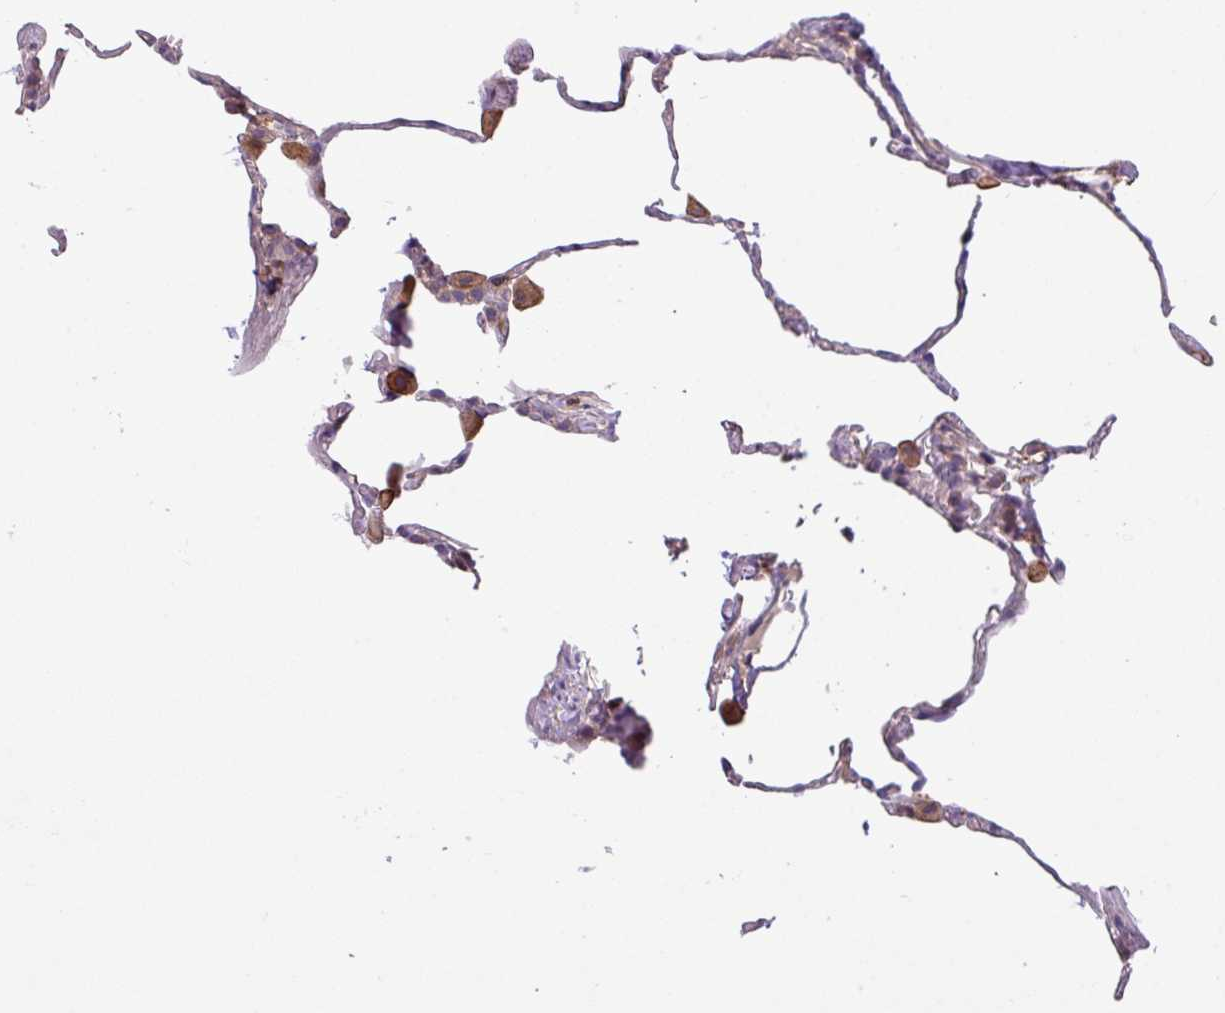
{"staining": {"intensity": "negative", "quantity": "none", "location": "none"}, "tissue": "lung", "cell_type": "Alveolar cells", "image_type": "normal", "snomed": [{"axis": "morphology", "description": "Normal tissue, NOS"}, {"axis": "topography", "description": "Lung"}], "caption": "This is an immunohistochemistry photomicrograph of normal human lung. There is no expression in alveolar cells.", "gene": "ARHGEF25", "patient": {"sex": "female", "age": 57}}